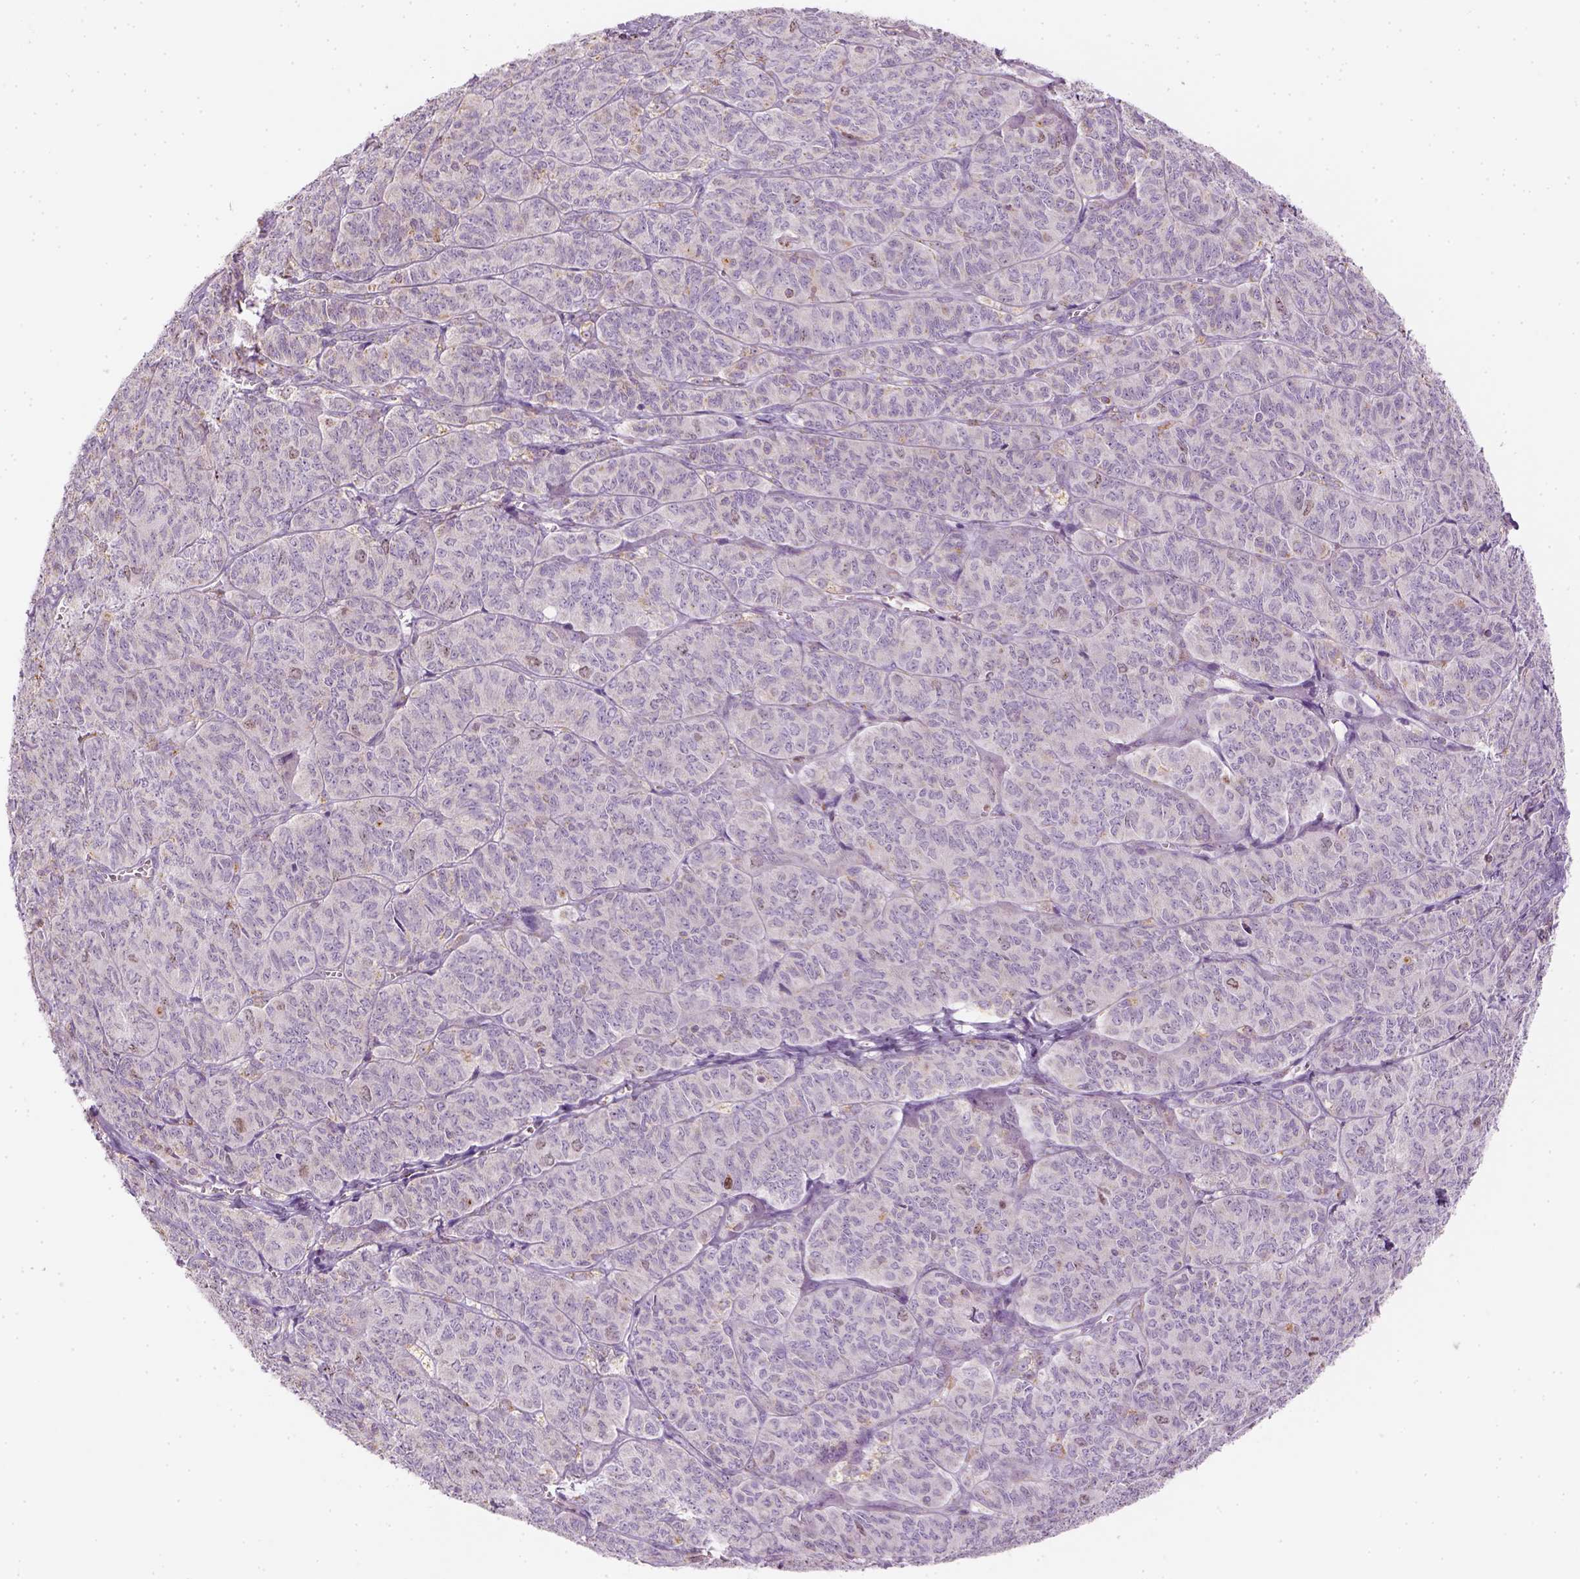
{"staining": {"intensity": "negative", "quantity": "none", "location": "none"}, "tissue": "ovarian cancer", "cell_type": "Tumor cells", "image_type": "cancer", "snomed": [{"axis": "morphology", "description": "Carcinoma, endometroid"}, {"axis": "topography", "description": "Ovary"}], "caption": "The immunohistochemistry (IHC) photomicrograph has no significant staining in tumor cells of ovarian endometroid carcinoma tissue.", "gene": "LCA5", "patient": {"sex": "female", "age": 80}}